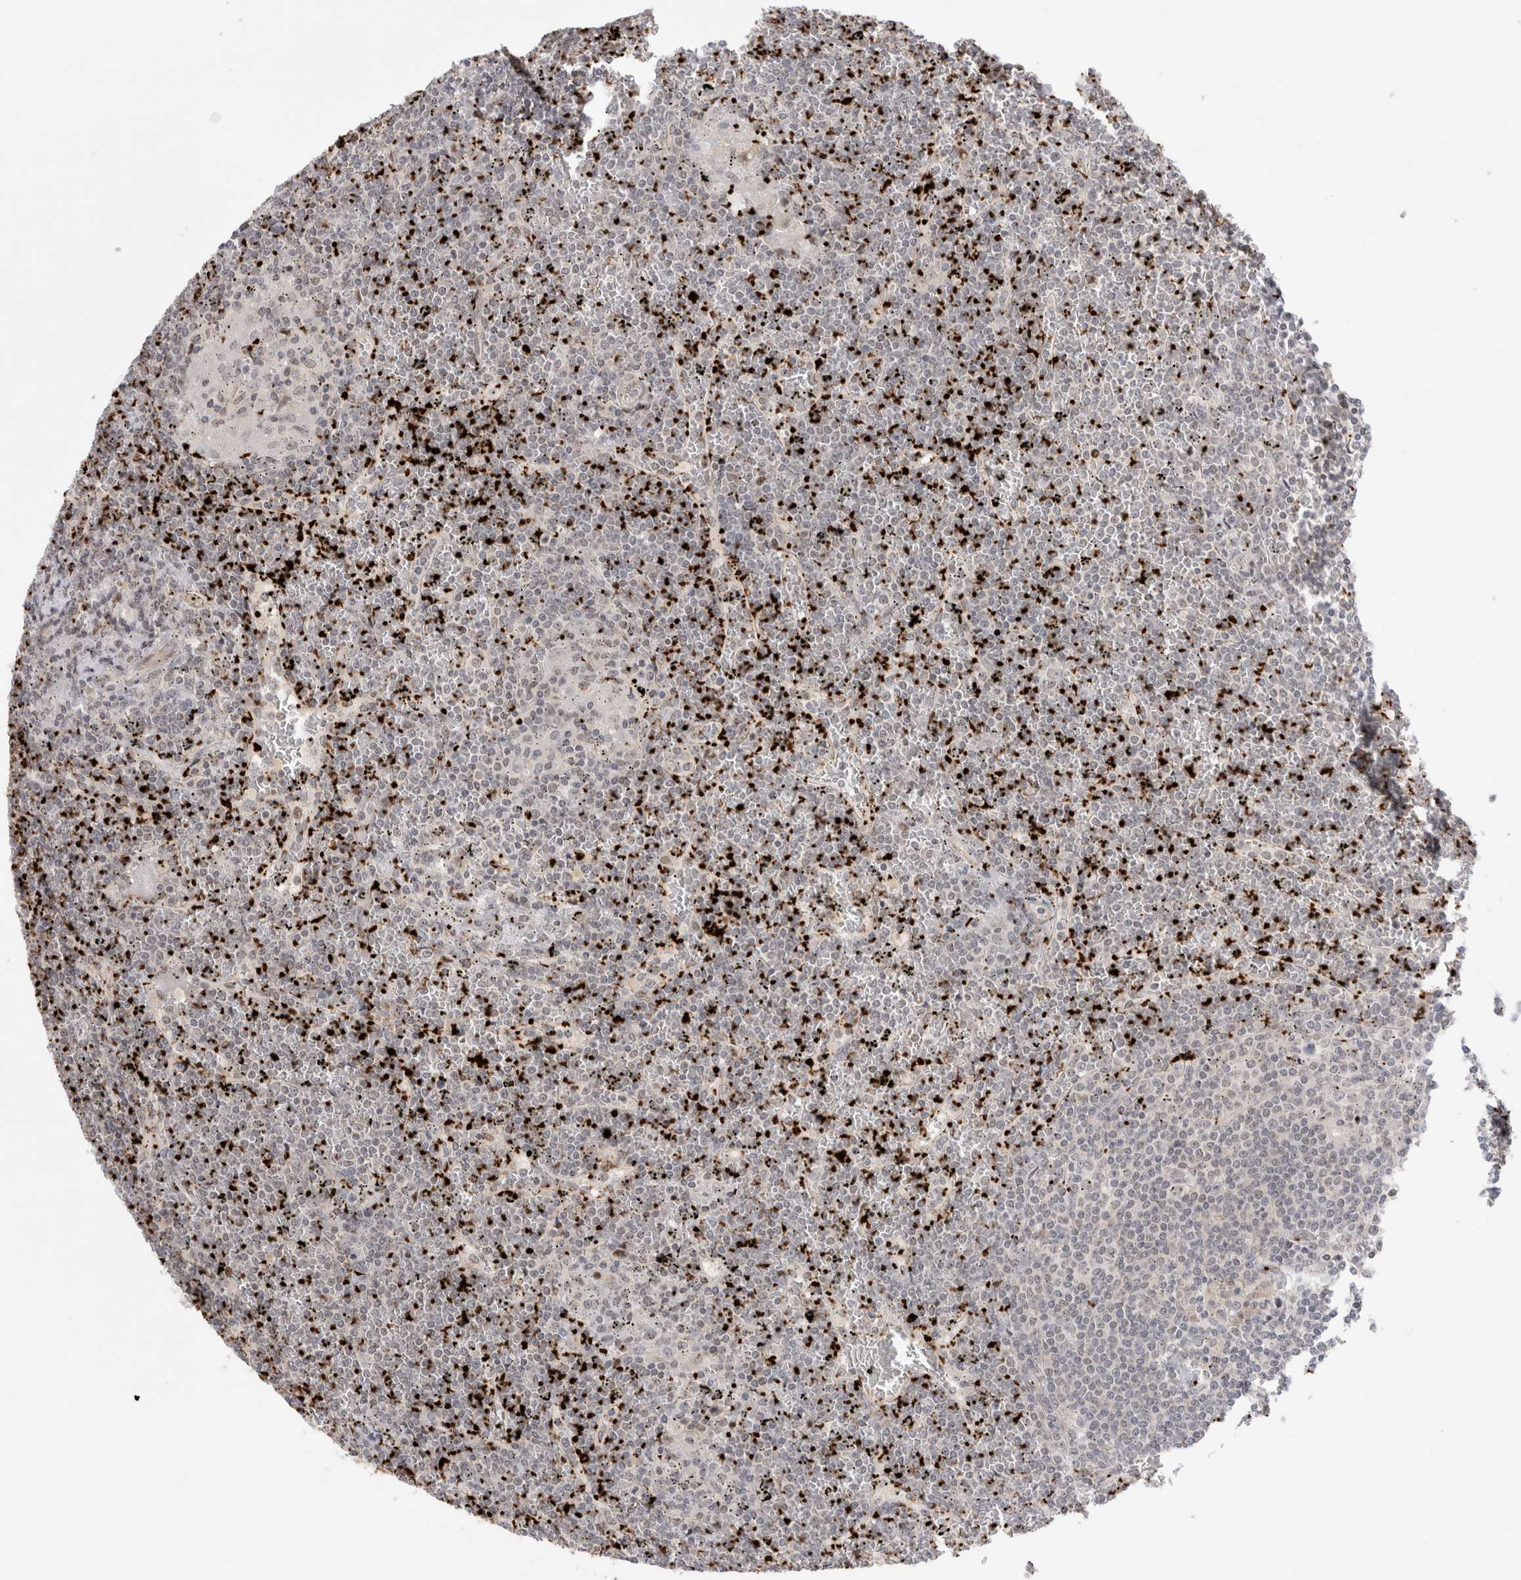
{"staining": {"intensity": "negative", "quantity": "none", "location": "none"}, "tissue": "lymphoma", "cell_type": "Tumor cells", "image_type": "cancer", "snomed": [{"axis": "morphology", "description": "Malignant lymphoma, non-Hodgkin's type, Low grade"}, {"axis": "topography", "description": "Spleen"}], "caption": "Immunohistochemistry (IHC) photomicrograph of neoplastic tissue: malignant lymphoma, non-Hodgkin's type (low-grade) stained with DAB (3,3'-diaminobenzidine) displays no significant protein positivity in tumor cells. The staining is performed using DAB brown chromogen with nuclei counter-stained in using hematoxylin.", "gene": "VPS28", "patient": {"sex": "female", "age": 19}}